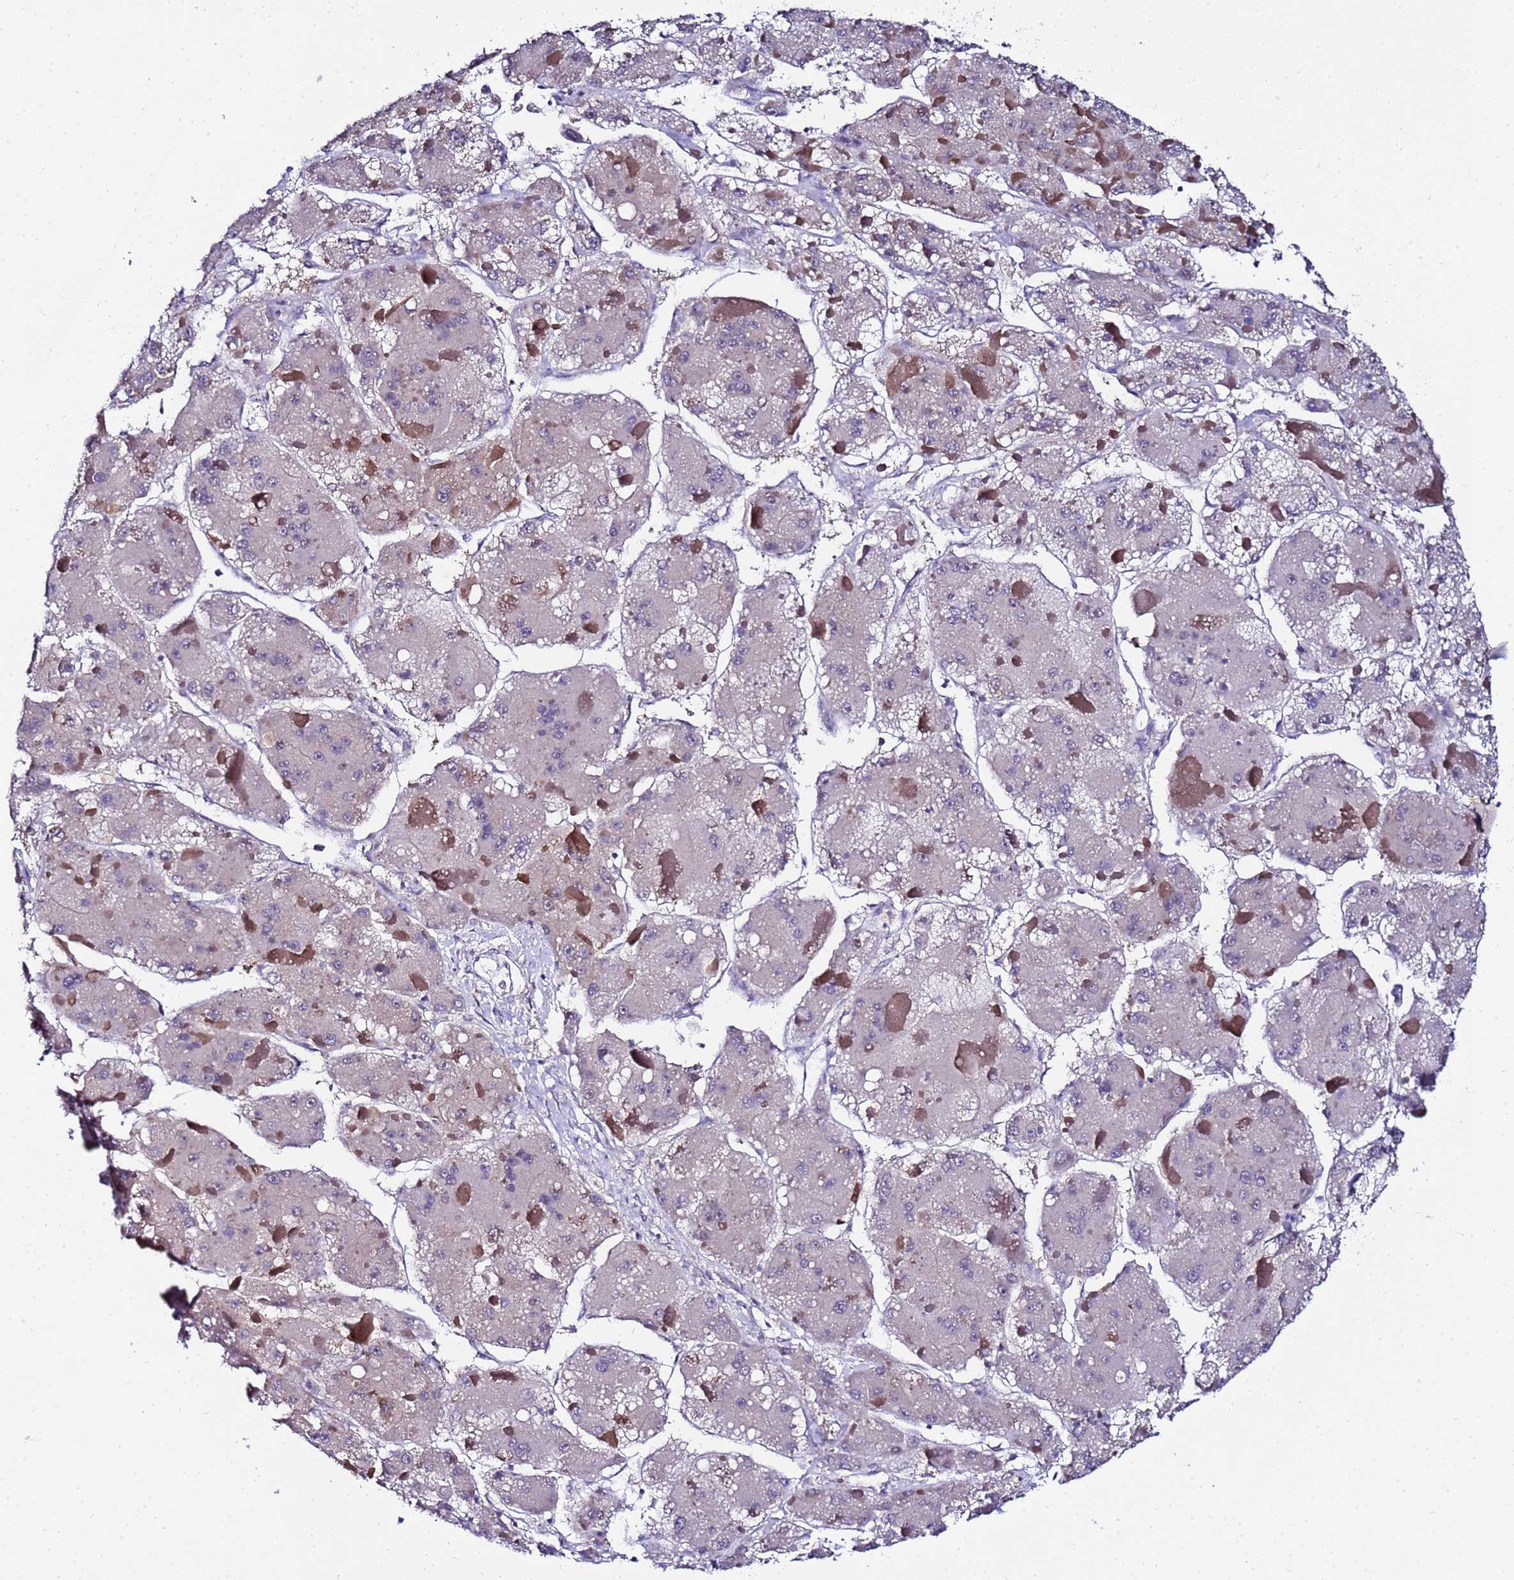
{"staining": {"intensity": "negative", "quantity": "none", "location": "none"}, "tissue": "liver cancer", "cell_type": "Tumor cells", "image_type": "cancer", "snomed": [{"axis": "morphology", "description": "Carcinoma, Hepatocellular, NOS"}, {"axis": "topography", "description": "Liver"}], "caption": "High magnification brightfield microscopy of liver hepatocellular carcinoma stained with DAB (3,3'-diaminobenzidine) (brown) and counterstained with hematoxylin (blue): tumor cells show no significant expression. (Stains: DAB immunohistochemistry with hematoxylin counter stain, Microscopy: brightfield microscopy at high magnification).", "gene": "C19orf47", "patient": {"sex": "female", "age": 73}}